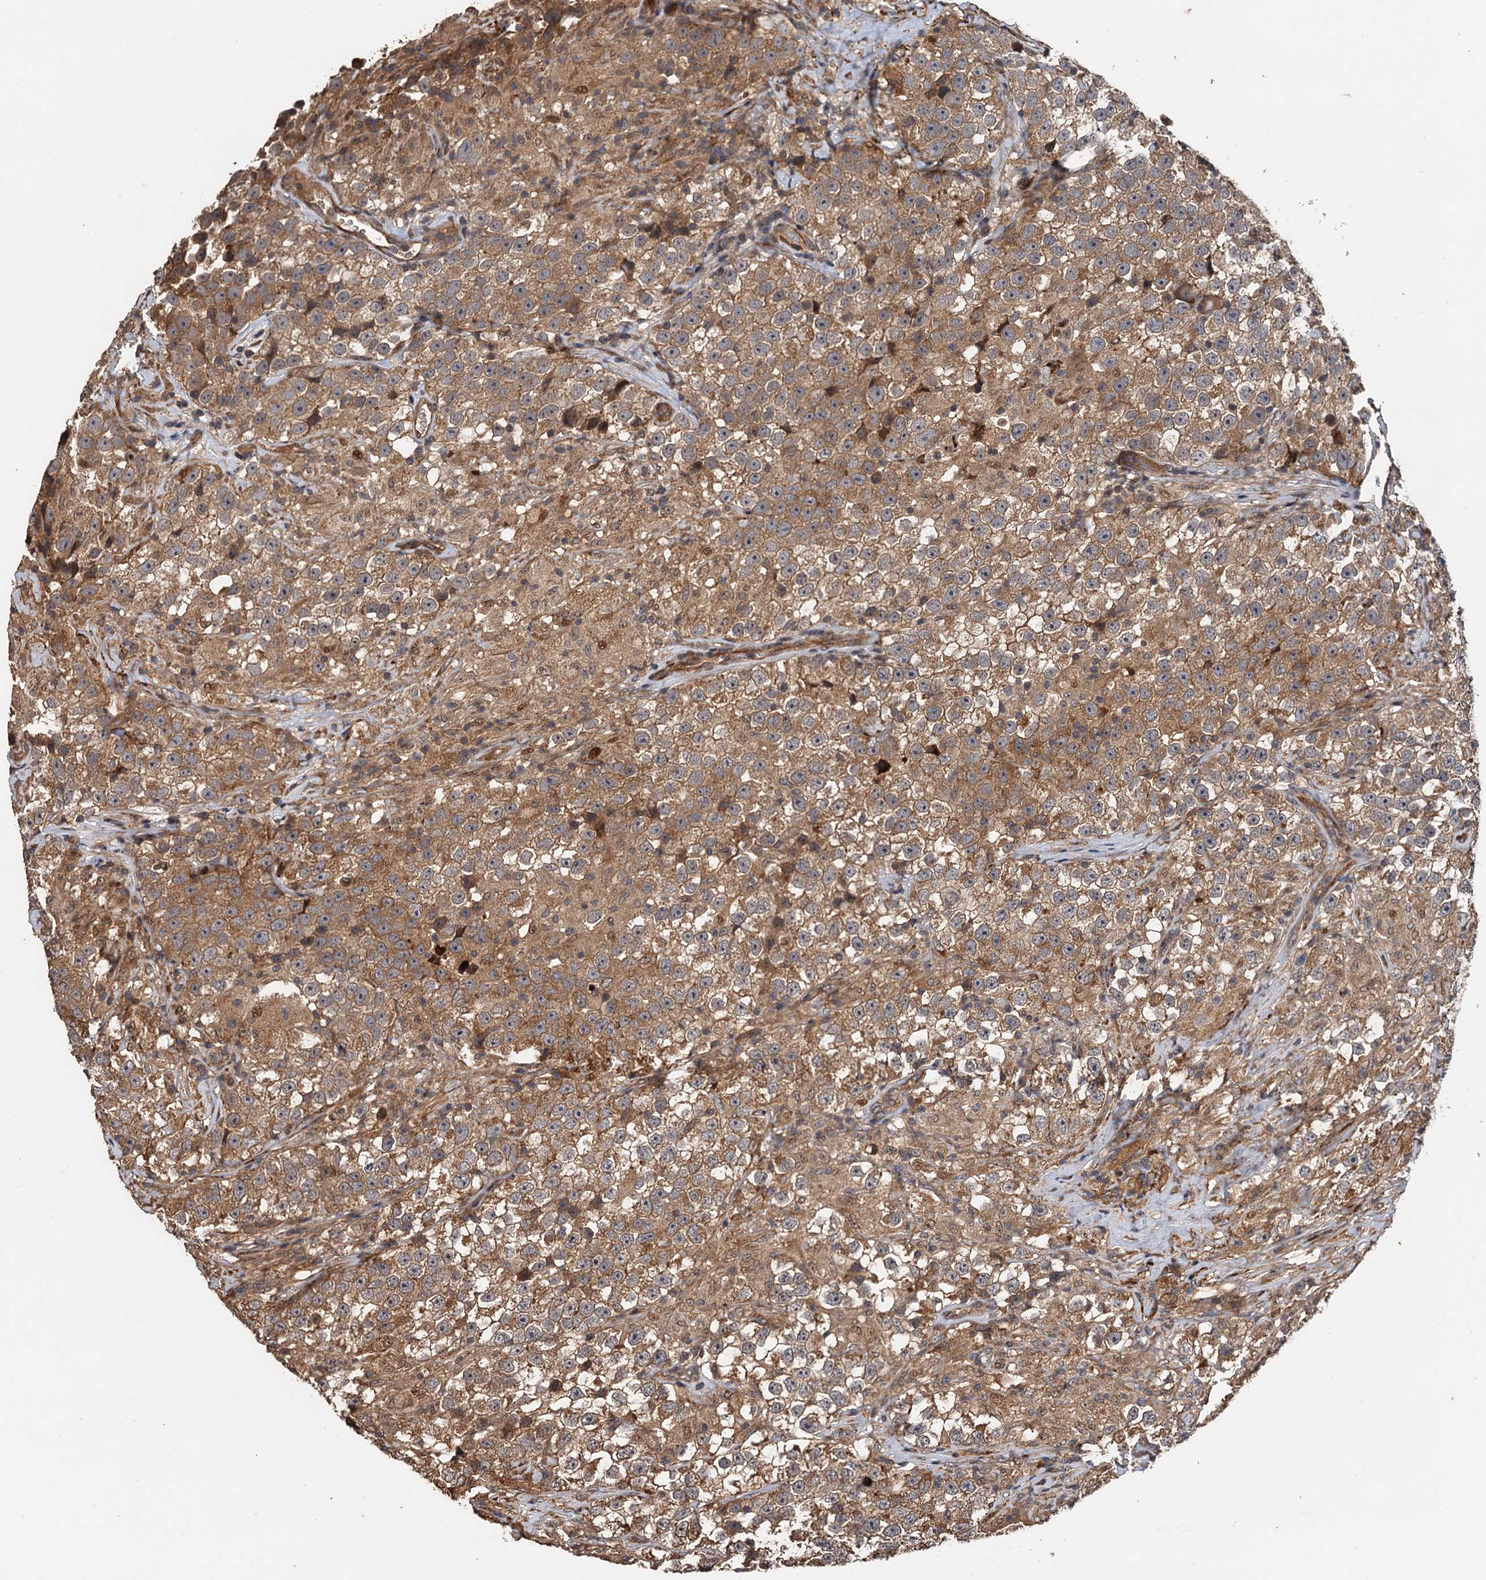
{"staining": {"intensity": "moderate", "quantity": ">75%", "location": "cytoplasmic/membranous"}, "tissue": "testis cancer", "cell_type": "Tumor cells", "image_type": "cancer", "snomed": [{"axis": "morphology", "description": "Seminoma, NOS"}, {"axis": "topography", "description": "Testis"}], "caption": "Protein expression analysis of human testis seminoma reveals moderate cytoplasmic/membranous staining in approximately >75% of tumor cells. Using DAB (3,3'-diaminobenzidine) (brown) and hematoxylin (blue) stains, captured at high magnification using brightfield microscopy.", "gene": "TMEM39B", "patient": {"sex": "male", "age": 46}}